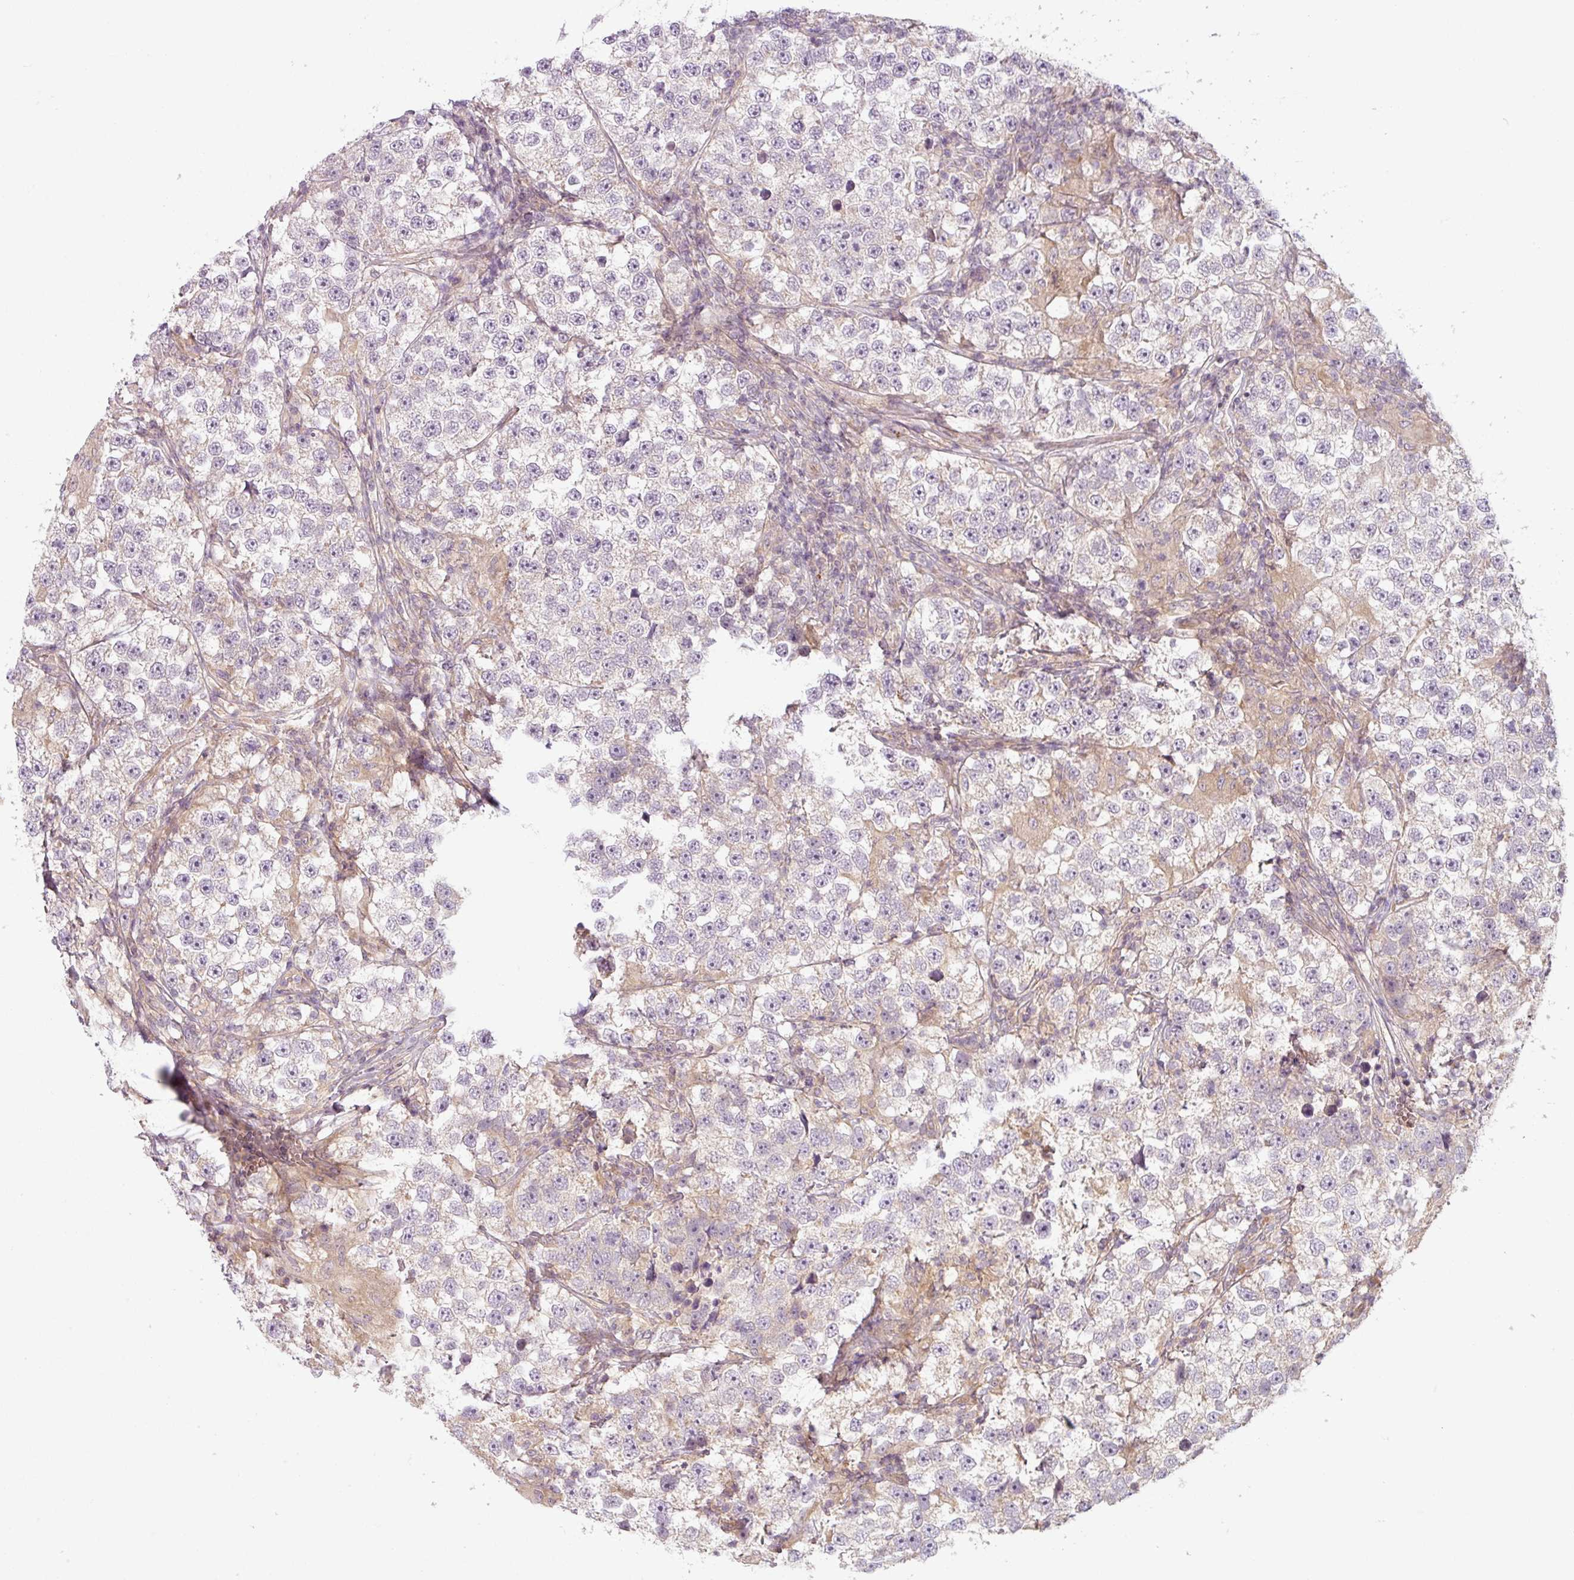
{"staining": {"intensity": "negative", "quantity": "none", "location": "none"}, "tissue": "testis cancer", "cell_type": "Tumor cells", "image_type": "cancer", "snomed": [{"axis": "morphology", "description": "Seminoma, NOS"}, {"axis": "topography", "description": "Testis"}], "caption": "Immunohistochemistry (IHC) micrograph of seminoma (testis) stained for a protein (brown), which reveals no staining in tumor cells.", "gene": "RNF31", "patient": {"sex": "male", "age": 46}}